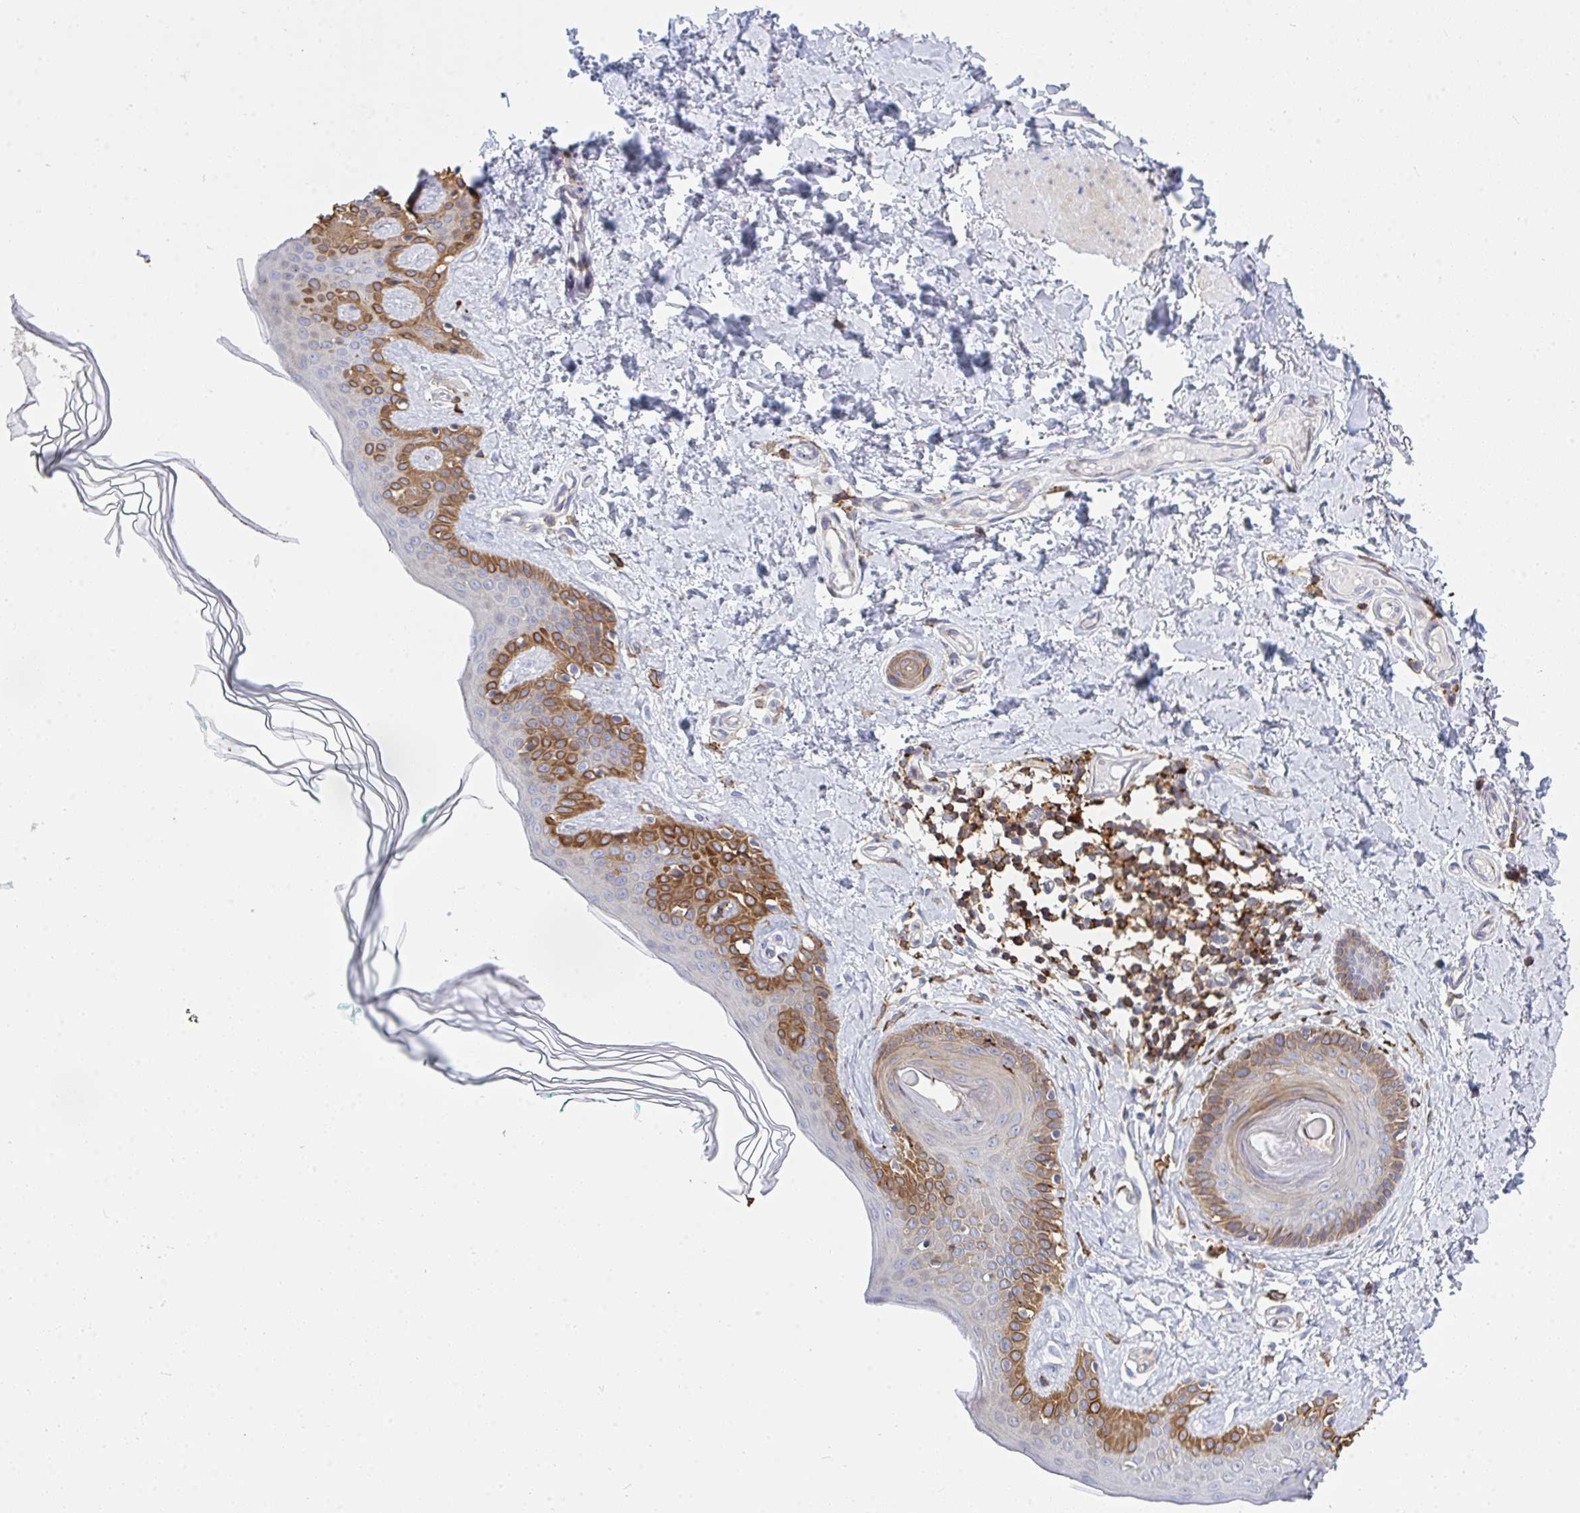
{"staining": {"intensity": "negative", "quantity": "none", "location": "none"}, "tissue": "skin", "cell_type": "Fibroblasts", "image_type": "normal", "snomed": [{"axis": "morphology", "description": "Normal tissue, NOS"}, {"axis": "topography", "description": "Skin"}, {"axis": "topography", "description": "Peripheral nerve tissue"}], "caption": "Fibroblasts show no significant expression in unremarkable skin. (DAB IHC visualized using brightfield microscopy, high magnification).", "gene": "FRMD3", "patient": {"sex": "female", "age": 45}}